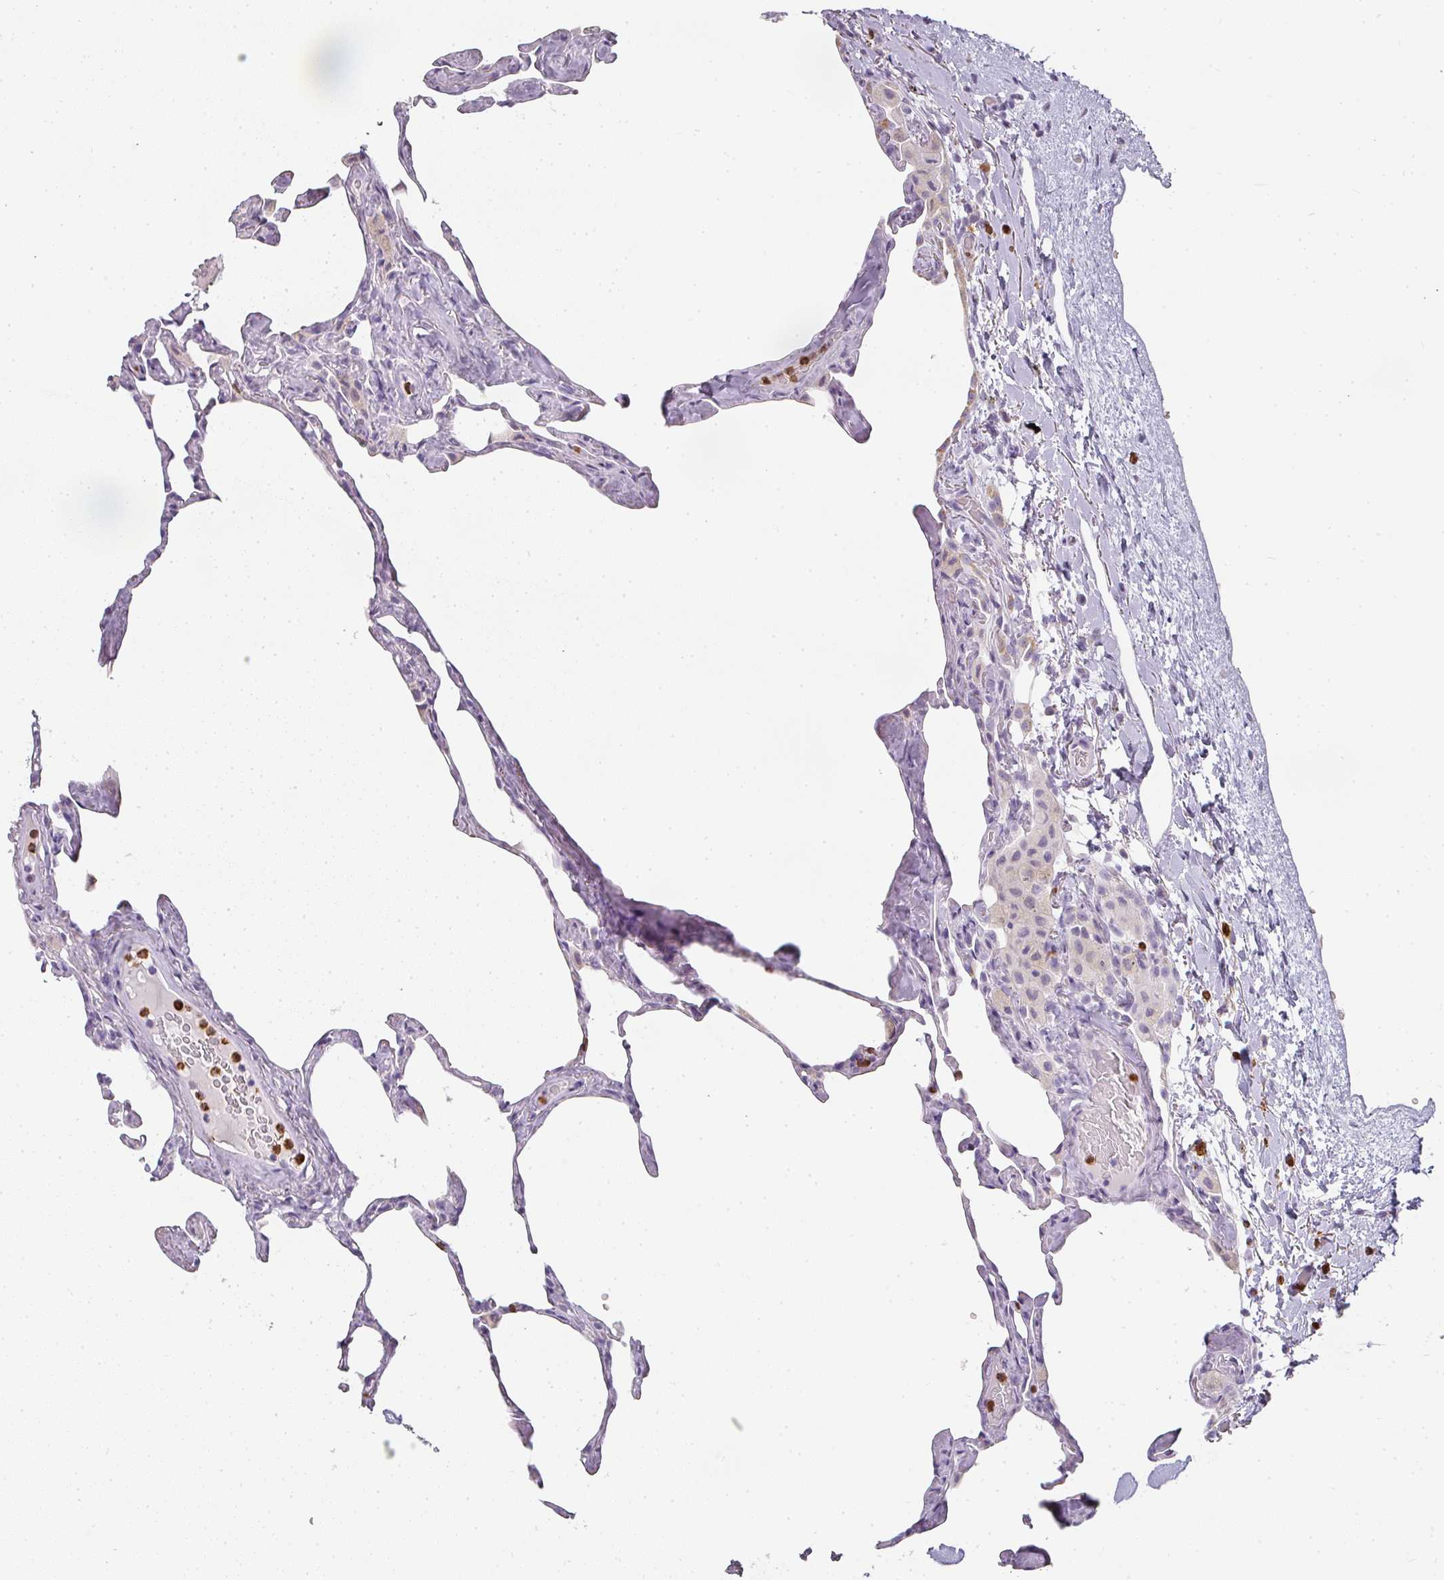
{"staining": {"intensity": "negative", "quantity": "none", "location": "none"}, "tissue": "lung", "cell_type": "Alveolar cells", "image_type": "normal", "snomed": [{"axis": "morphology", "description": "Normal tissue, NOS"}, {"axis": "topography", "description": "Lung"}], "caption": "The micrograph shows no significant expression in alveolar cells of lung.", "gene": "CAMP", "patient": {"sex": "male", "age": 65}}